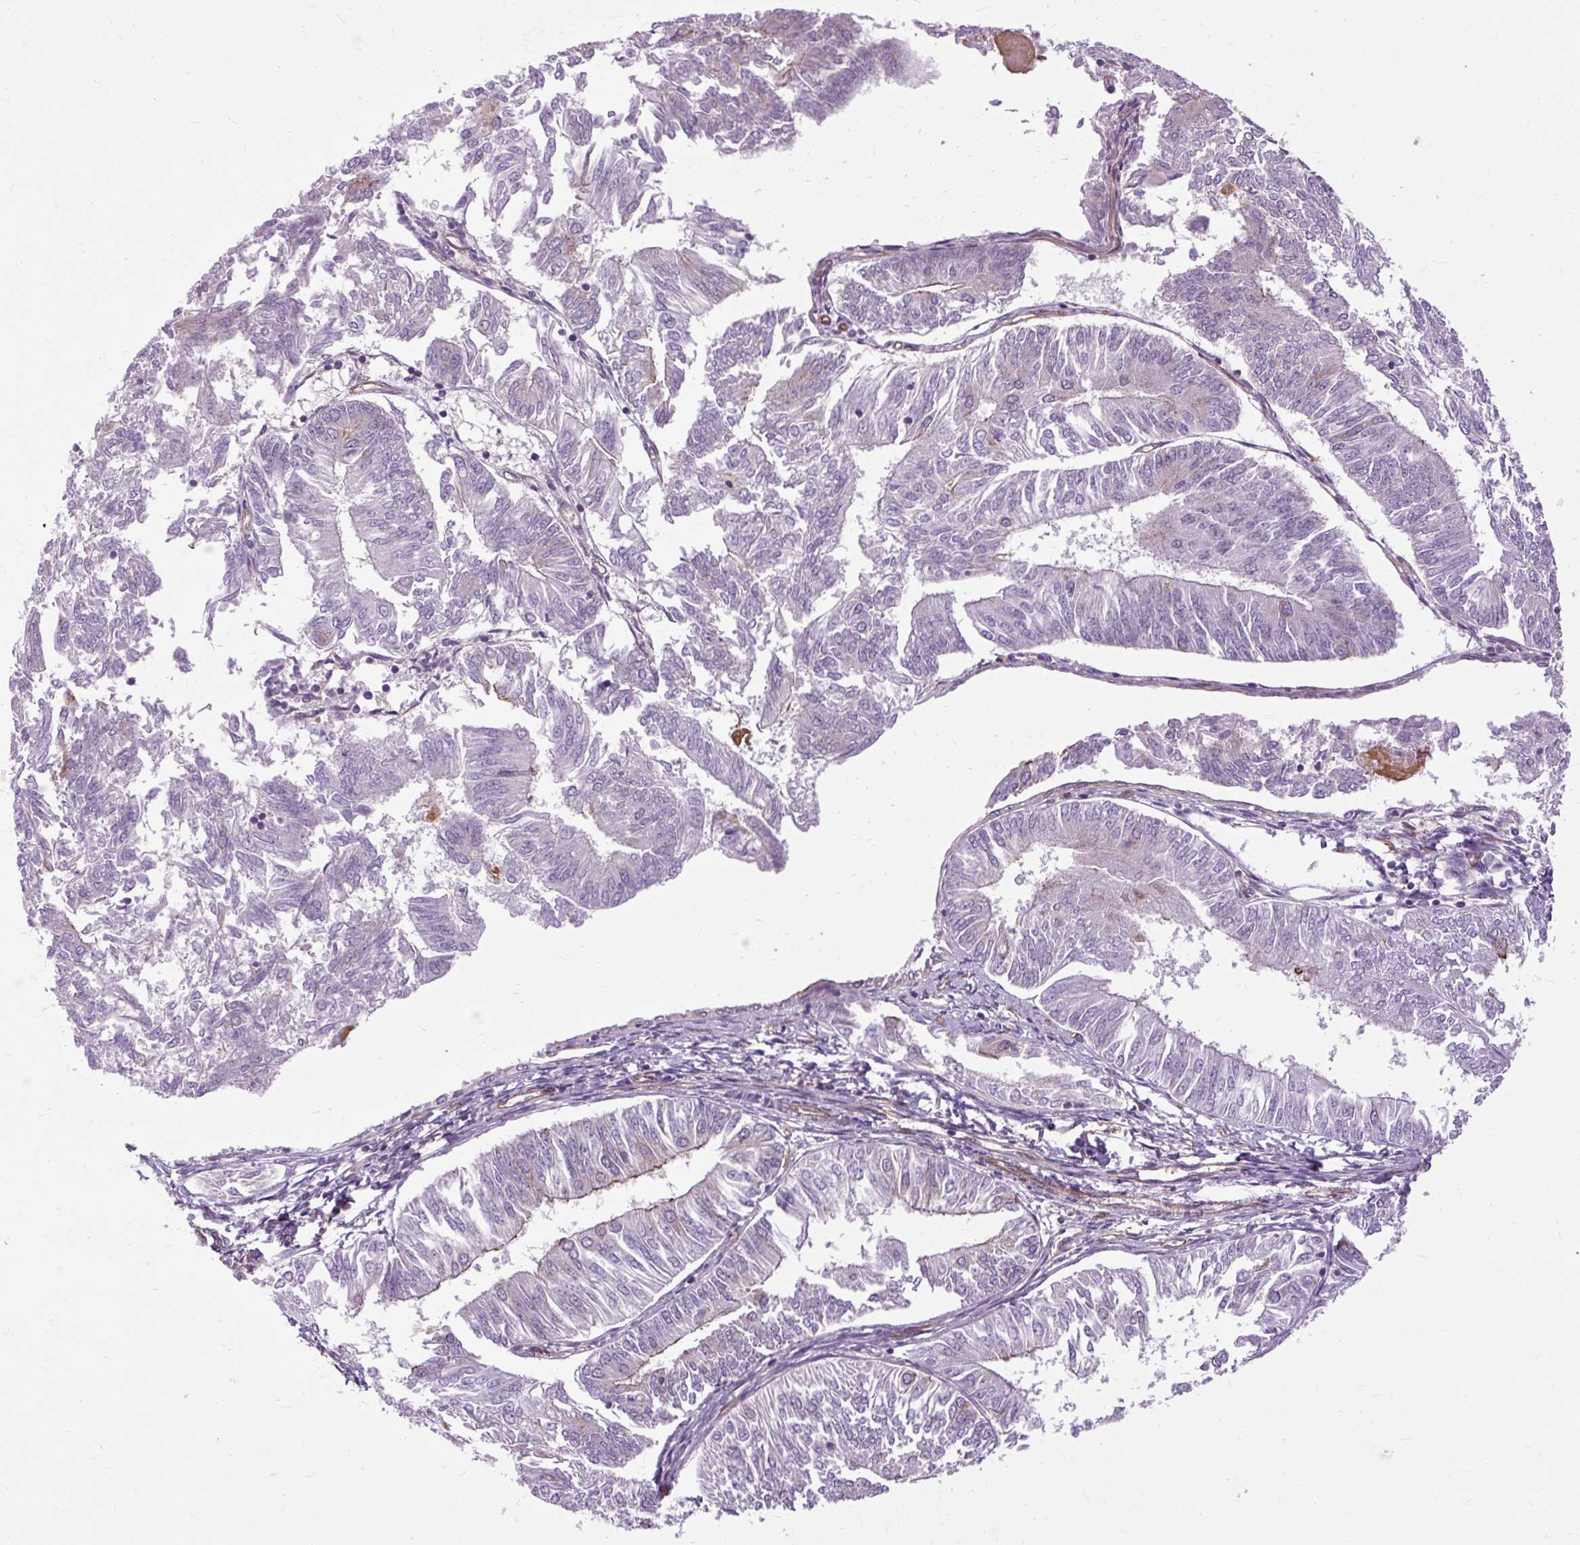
{"staining": {"intensity": "negative", "quantity": "none", "location": "none"}, "tissue": "endometrial cancer", "cell_type": "Tumor cells", "image_type": "cancer", "snomed": [{"axis": "morphology", "description": "Adenocarcinoma, NOS"}, {"axis": "topography", "description": "Endometrium"}], "caption": "Tumor cells show no significant protein positivity in endometrial cancer (adenocarcinoma).", "gene": "CCDC93", "patient": {"sex": "female", "age": 58}}